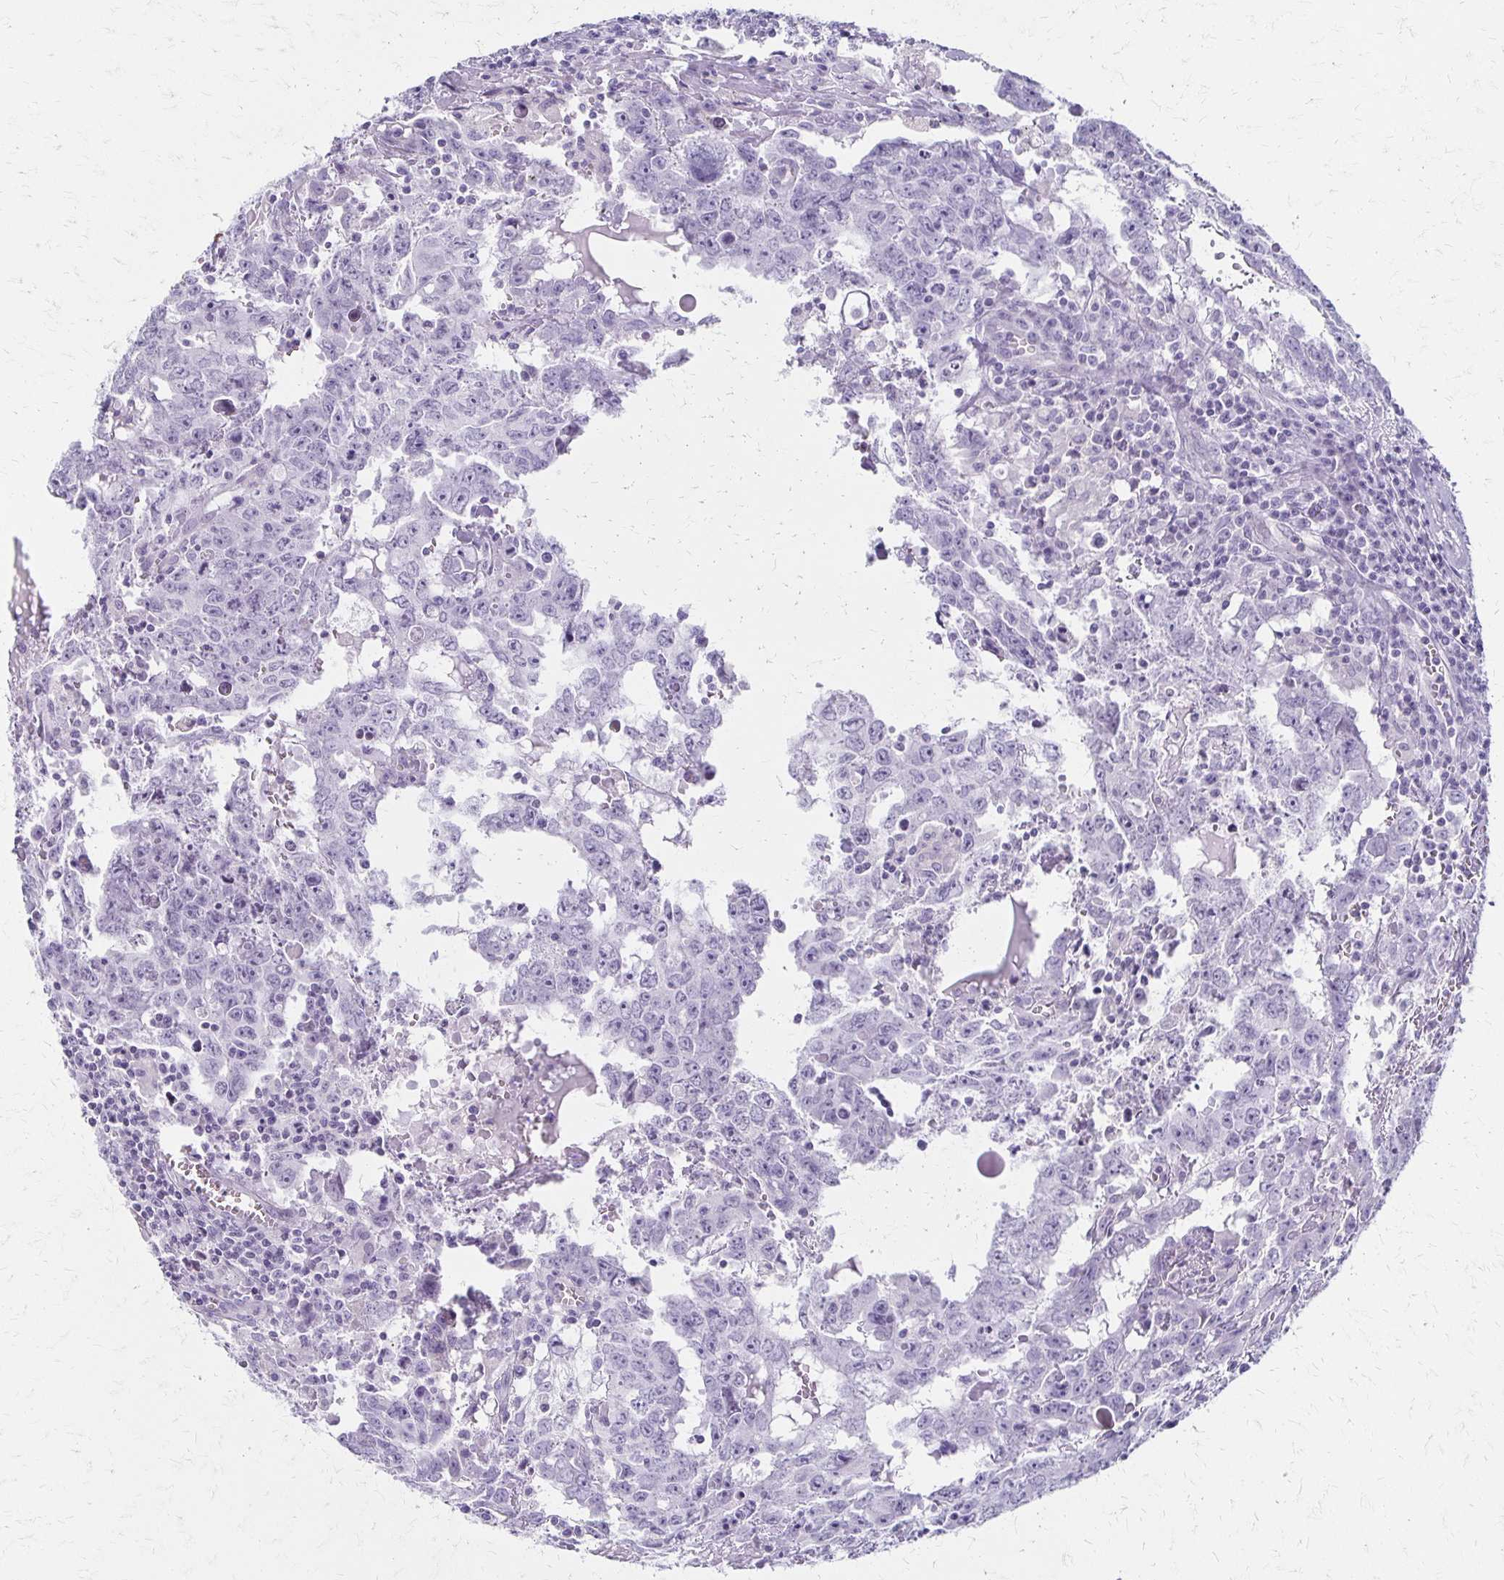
{"staining": {"intensity": "negative", "quantity": "none", "location": "none"}, "tissue": "testis cancer", "cell_type": "Tumor cells", "image_type": "cancer", "snomed": [{"axis": "morphology", "description": "Carcinoma, Embryonal, NOS"}, {"axis": "topography", "description": "Testis"}], "caption": "Tumor cells show no significant expression in testis cancer (embryonal carcinoma).", "gene": "IVL", "patient": {"sex": "male", "age": 22}}